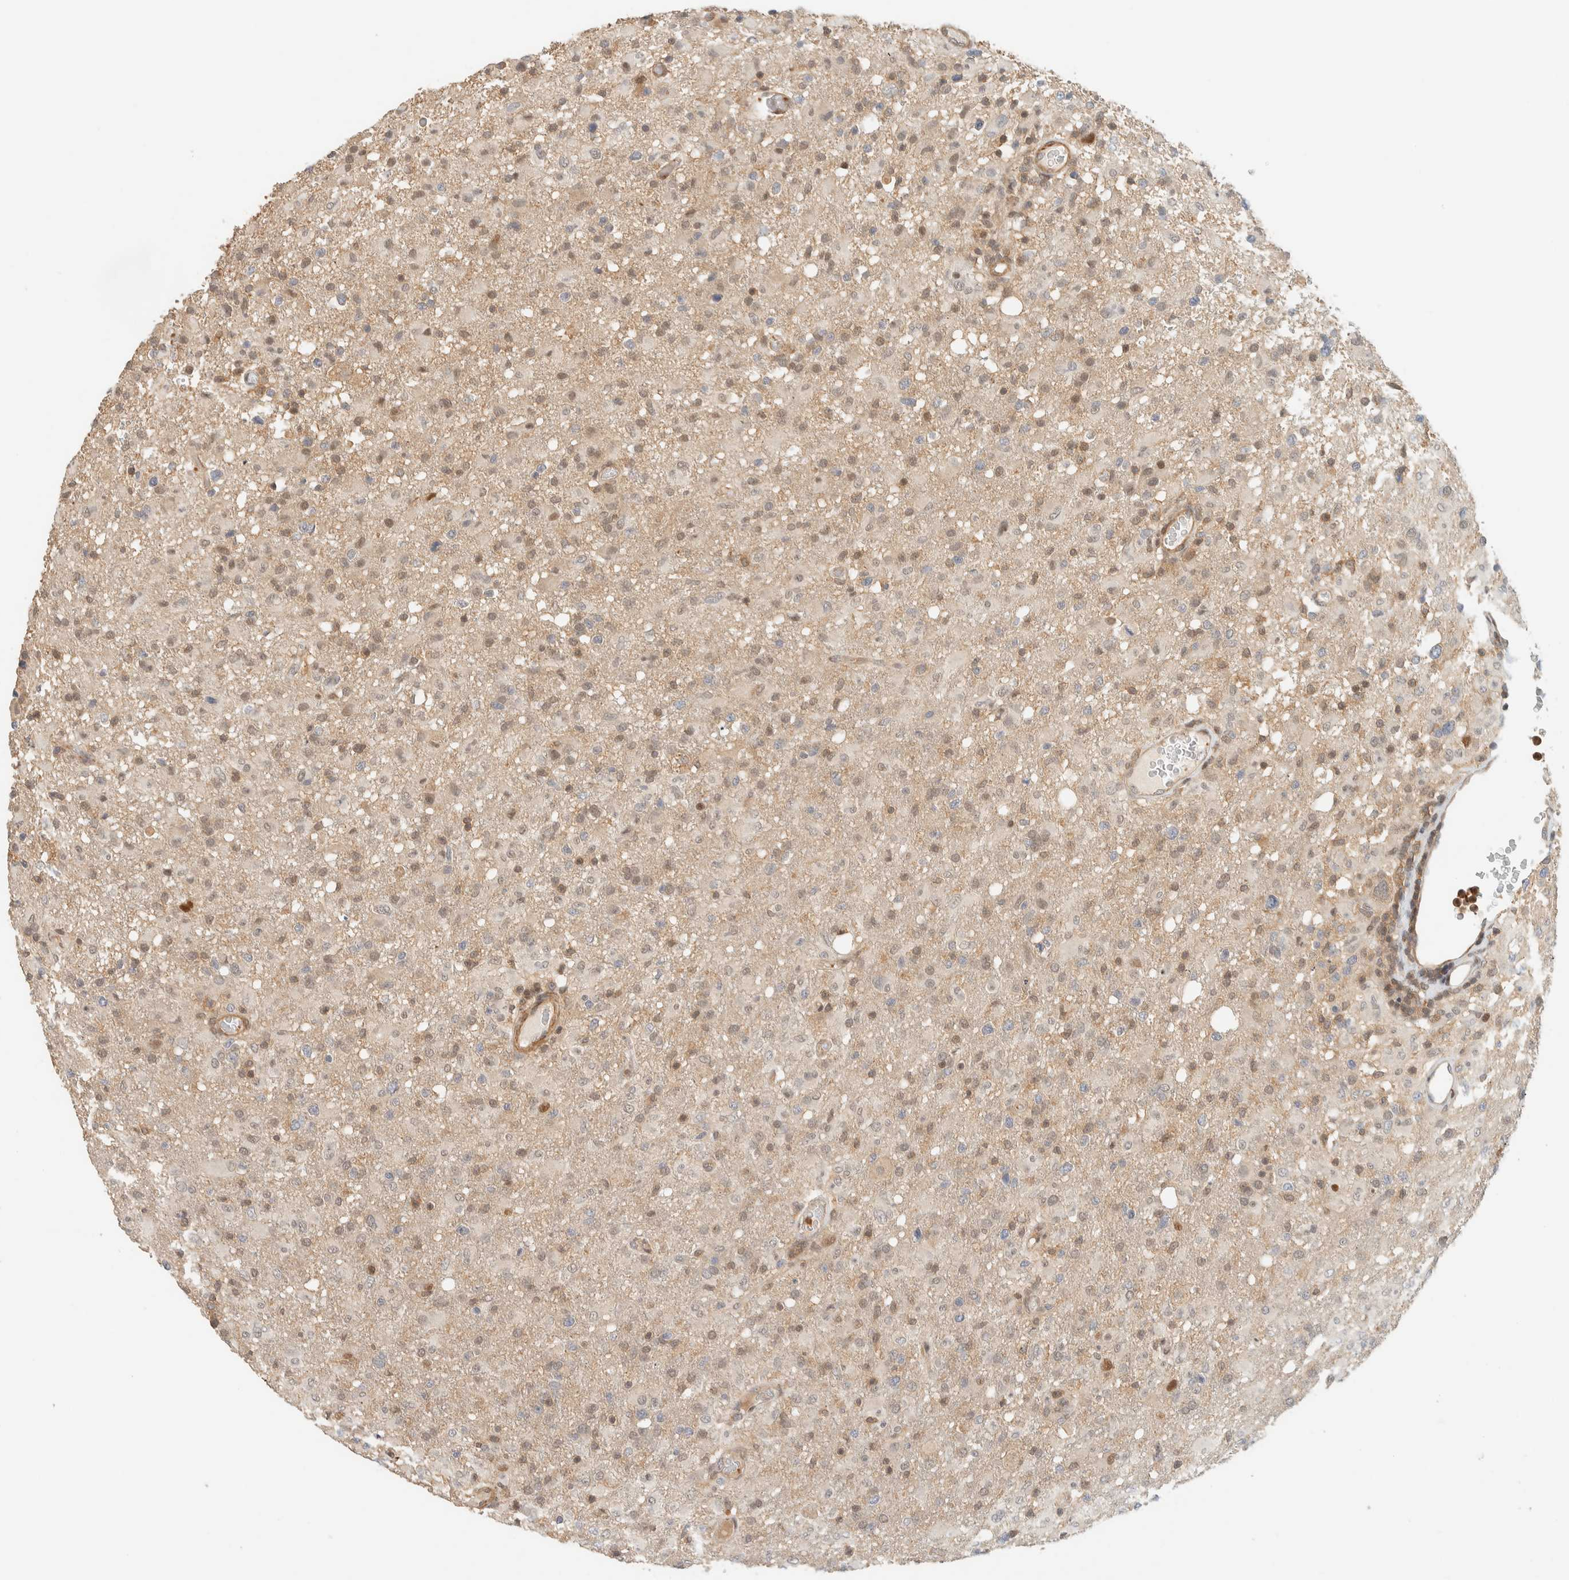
{"staining": {"intensity": "weak", "quantity": ">75%", "location": "cytoplasmic/membranous,nuclear"}, "tissue": "glioma", "cell_type": "Tumor cells", "image_type": "cancer", "snomed": [{"axis": "morphology", "description": "Glioma, malignant, High grade"}, {"axis": "topography", "description": "Brain"}], "caption": "Immunohistochemical staining of glioma demonstrates weak cytoplasmic/membranous and nuclear protein positivity in approximately >75% of tumor cells. (Stains: DAB (3,3'-diaminobenzidine) in brown, nuclei in blue, Microscopy: brightfield microscopy at high magnification).", "gene": "ARFGEF1", "patient": {"sex": "female", "age": 57}}